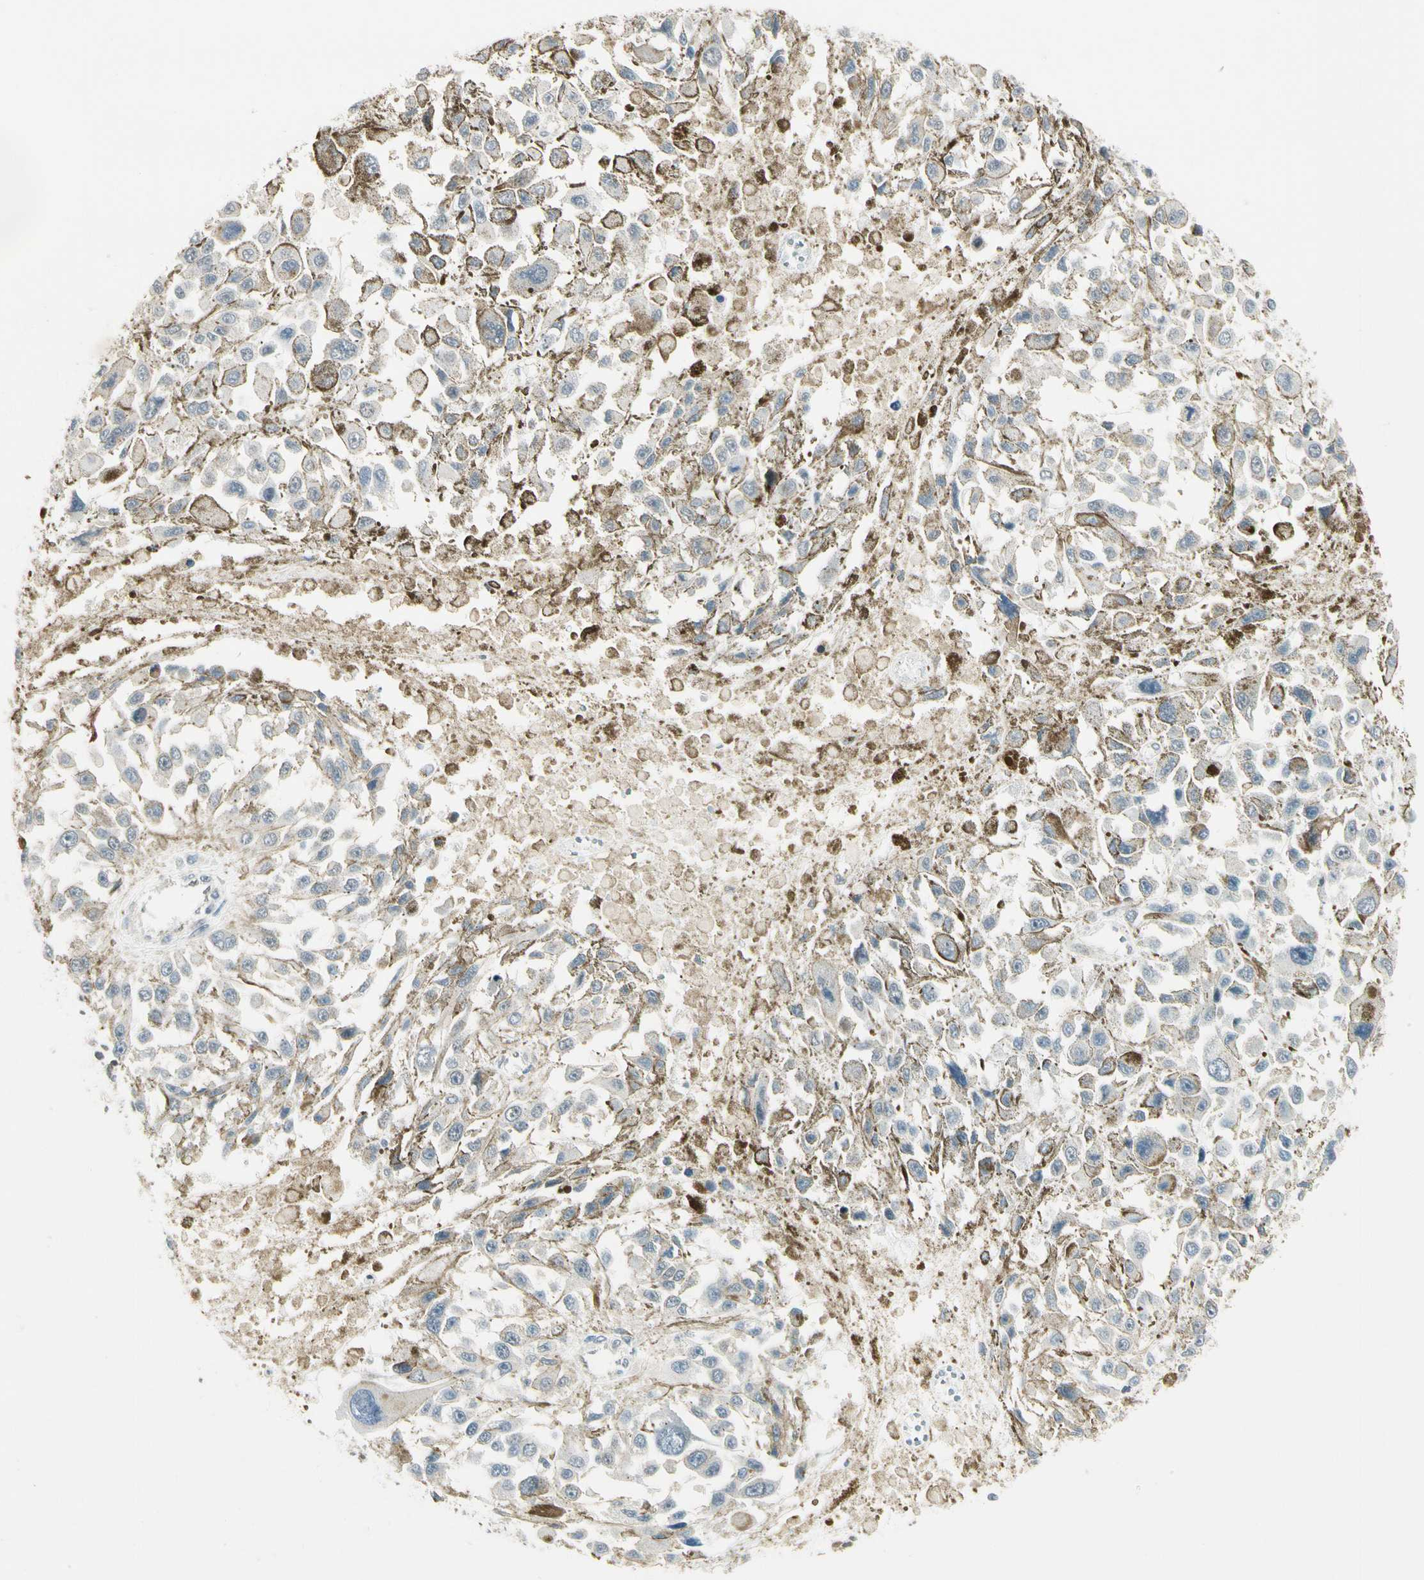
{"staining": {"intensity": "negative", "quantity": "none", "location": "none"}, "tissue": "melanoma", "cell_type": "Tumor cells", "image_type": "cancer", "snomed": [{"axis": "morphology", "description": "Malignant melanoma, Metastatic site"}, {"axis": "topography", "description": "Lymph node"}], "caption": "Immunohistochemical staining of melanoma demonstrates no significant expression in tumor cells.", "gene": "SVBP", "patient": {"sex": "male", "age": 59}}